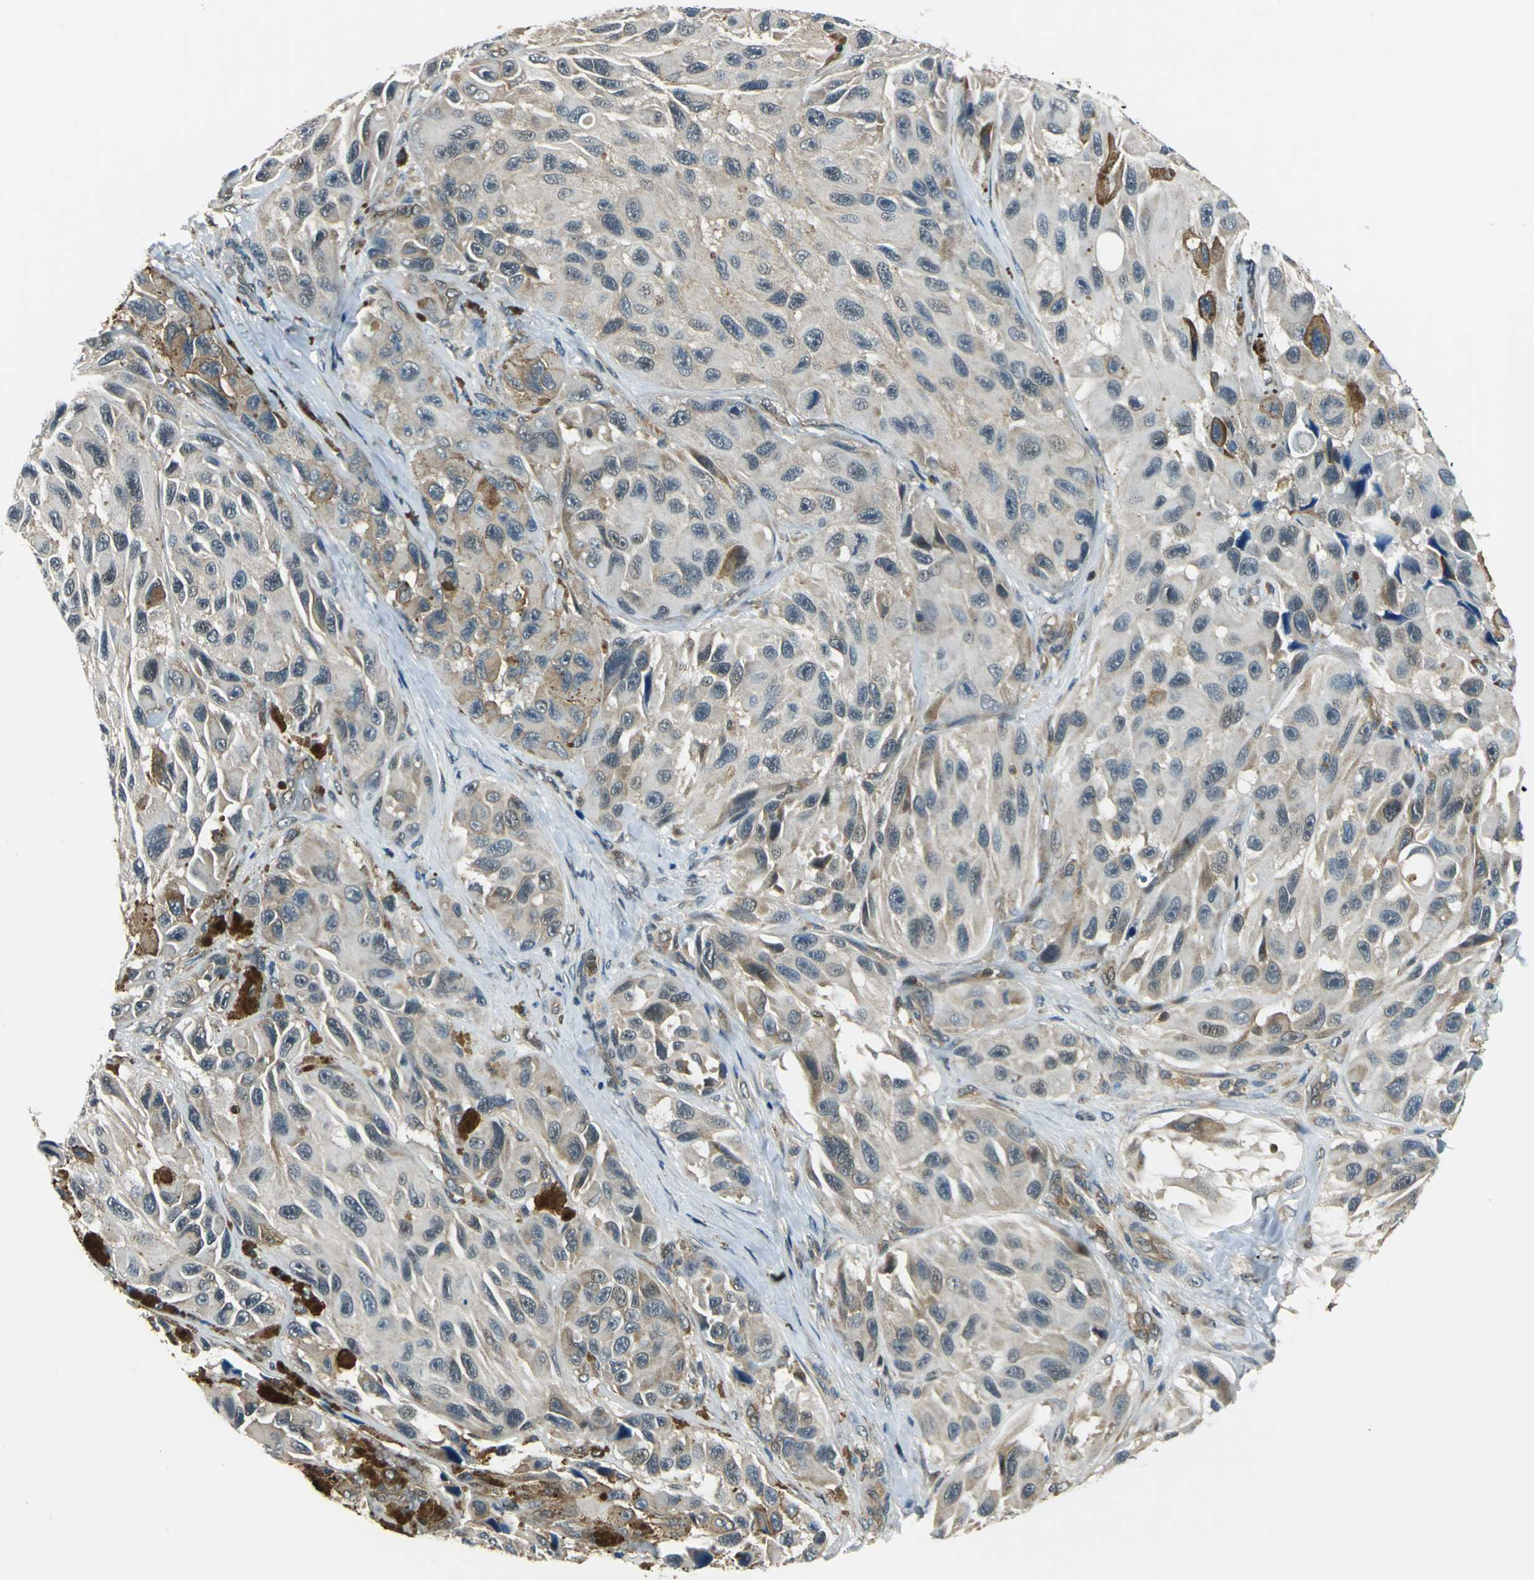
{"staining": {"intensity": "moderate", "quantity": "25%-75%", "location": "cytoplasmic/membranous,nuclear"}, "tissue": "melanoma", "cell_type": "Tumor cells", "image_type": "cancer", "snomed": [{"axis": "morphology", "description": "Malignant melanoma, NOS"}, {"axis": "topography", "description": "Skin"}], "caption": "Tumor cells reveal medium levels of moderate cytoplasmic/membranous and nuclear staining in approximately 25%-75% of cells in melanoma. Using DAB (3,3'-diaminobenzidine) (brown) and hematoxylin (blue) stains, captured at high magnification using brightfield microscopy.", "gene": "ARPC3", "patient": {"sex": "female", "age": 73}}